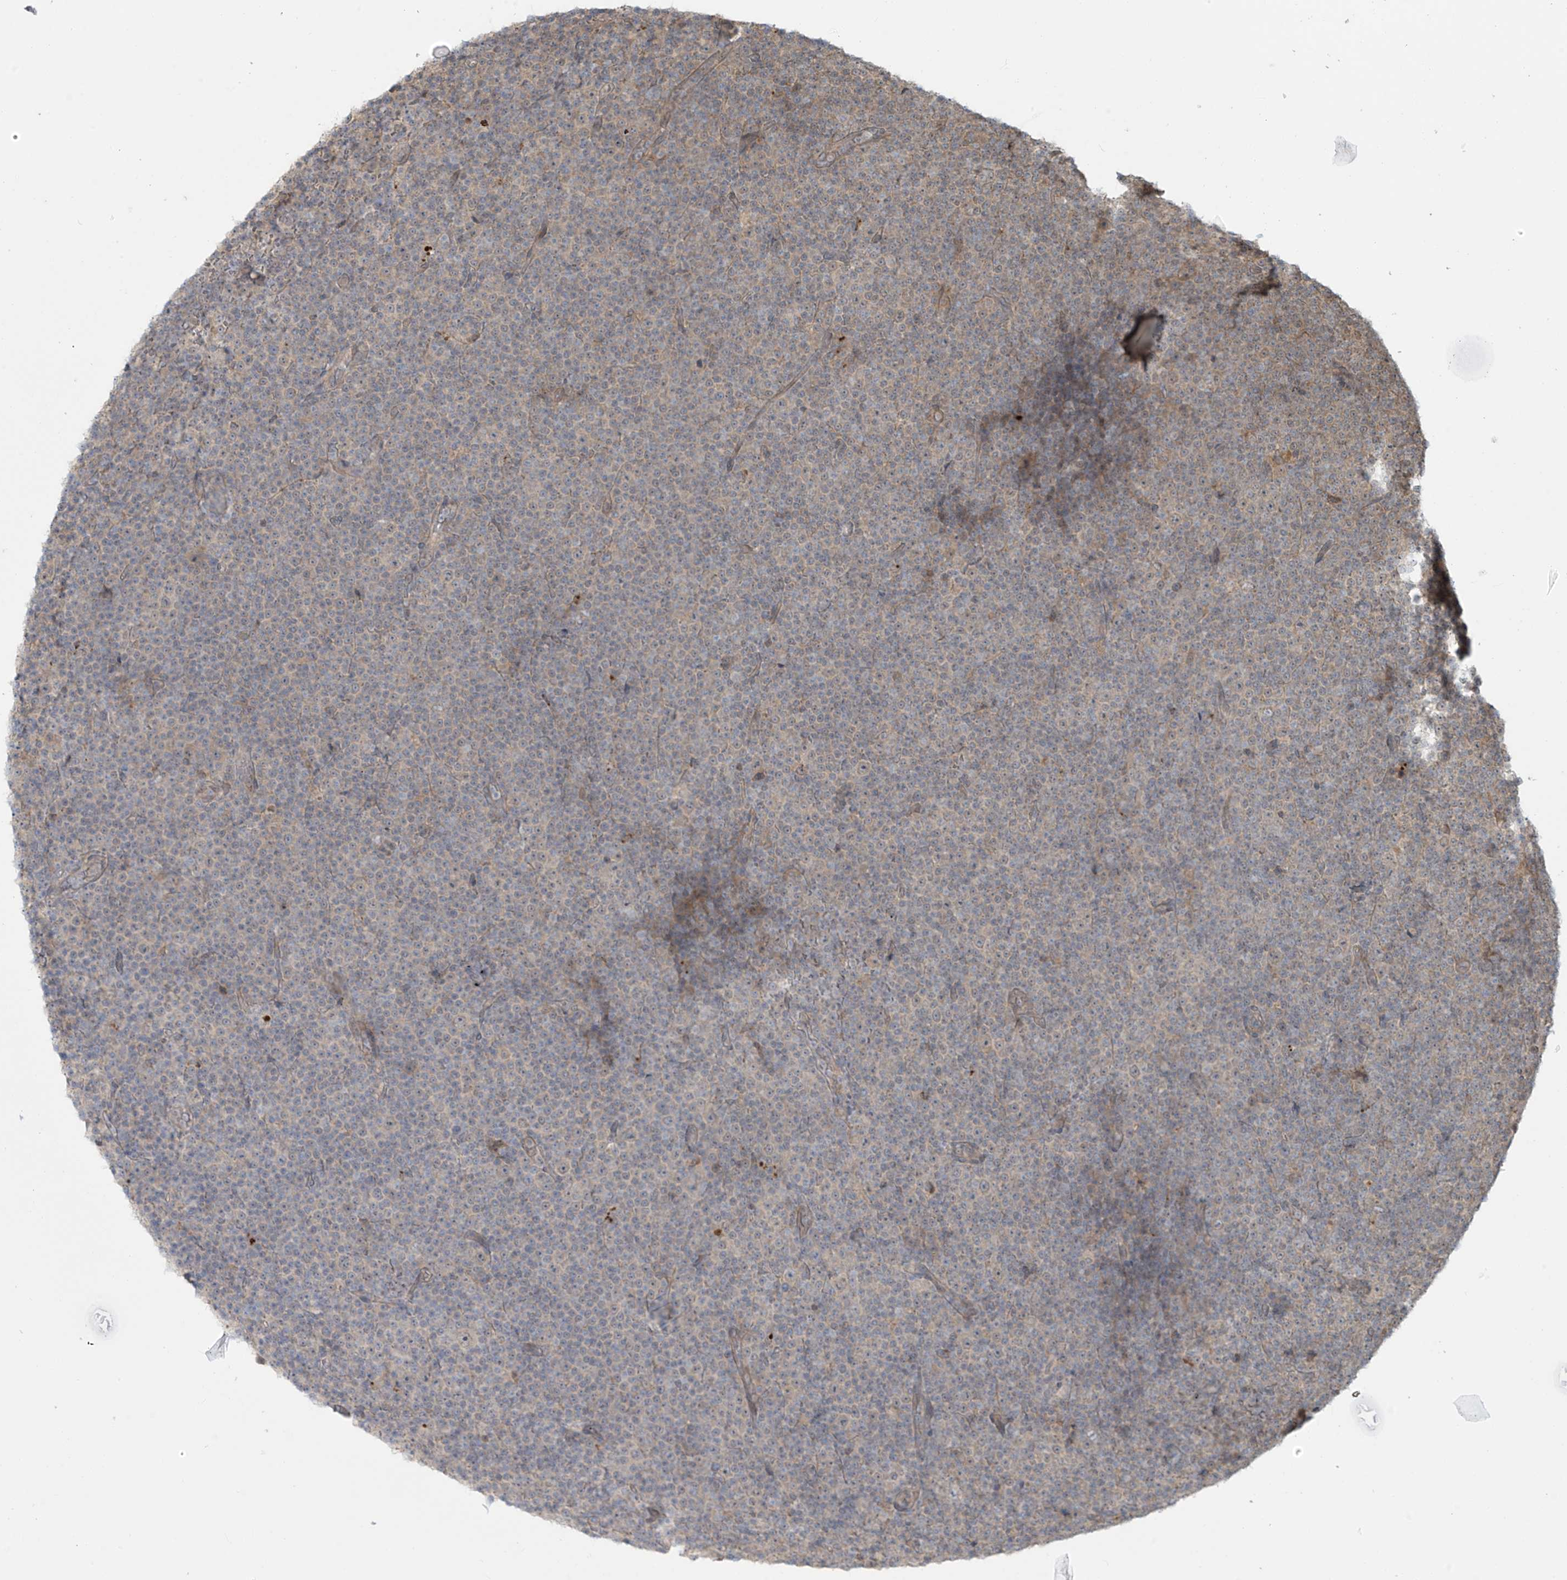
{"staining": {"intensity": "negative", "quantity": "none", "location": "none"}, "tissue": "lymphoma", "cell_type": "Tumor cells", "image_type": "cancer", "snomed": [{"axis": "morphology", "description": "Malignant lymphoma, non-Hodgkin's type, Low grade"}, {"axis": "topography", "description": "Lymph node"}], "caption": "Immunohistochemistry micrograph of neoplastic tissue: human low-grade malignant lymphoma, non-Hodgkin's type stained with DAB displays no significant protein staining in tumor cells. (Brightfield microscopy of DAB immunohistochemistry (IHC) at high magnification).", "gene": "PLEKHM3", "patient": {"sex": "female", "age": 67}}